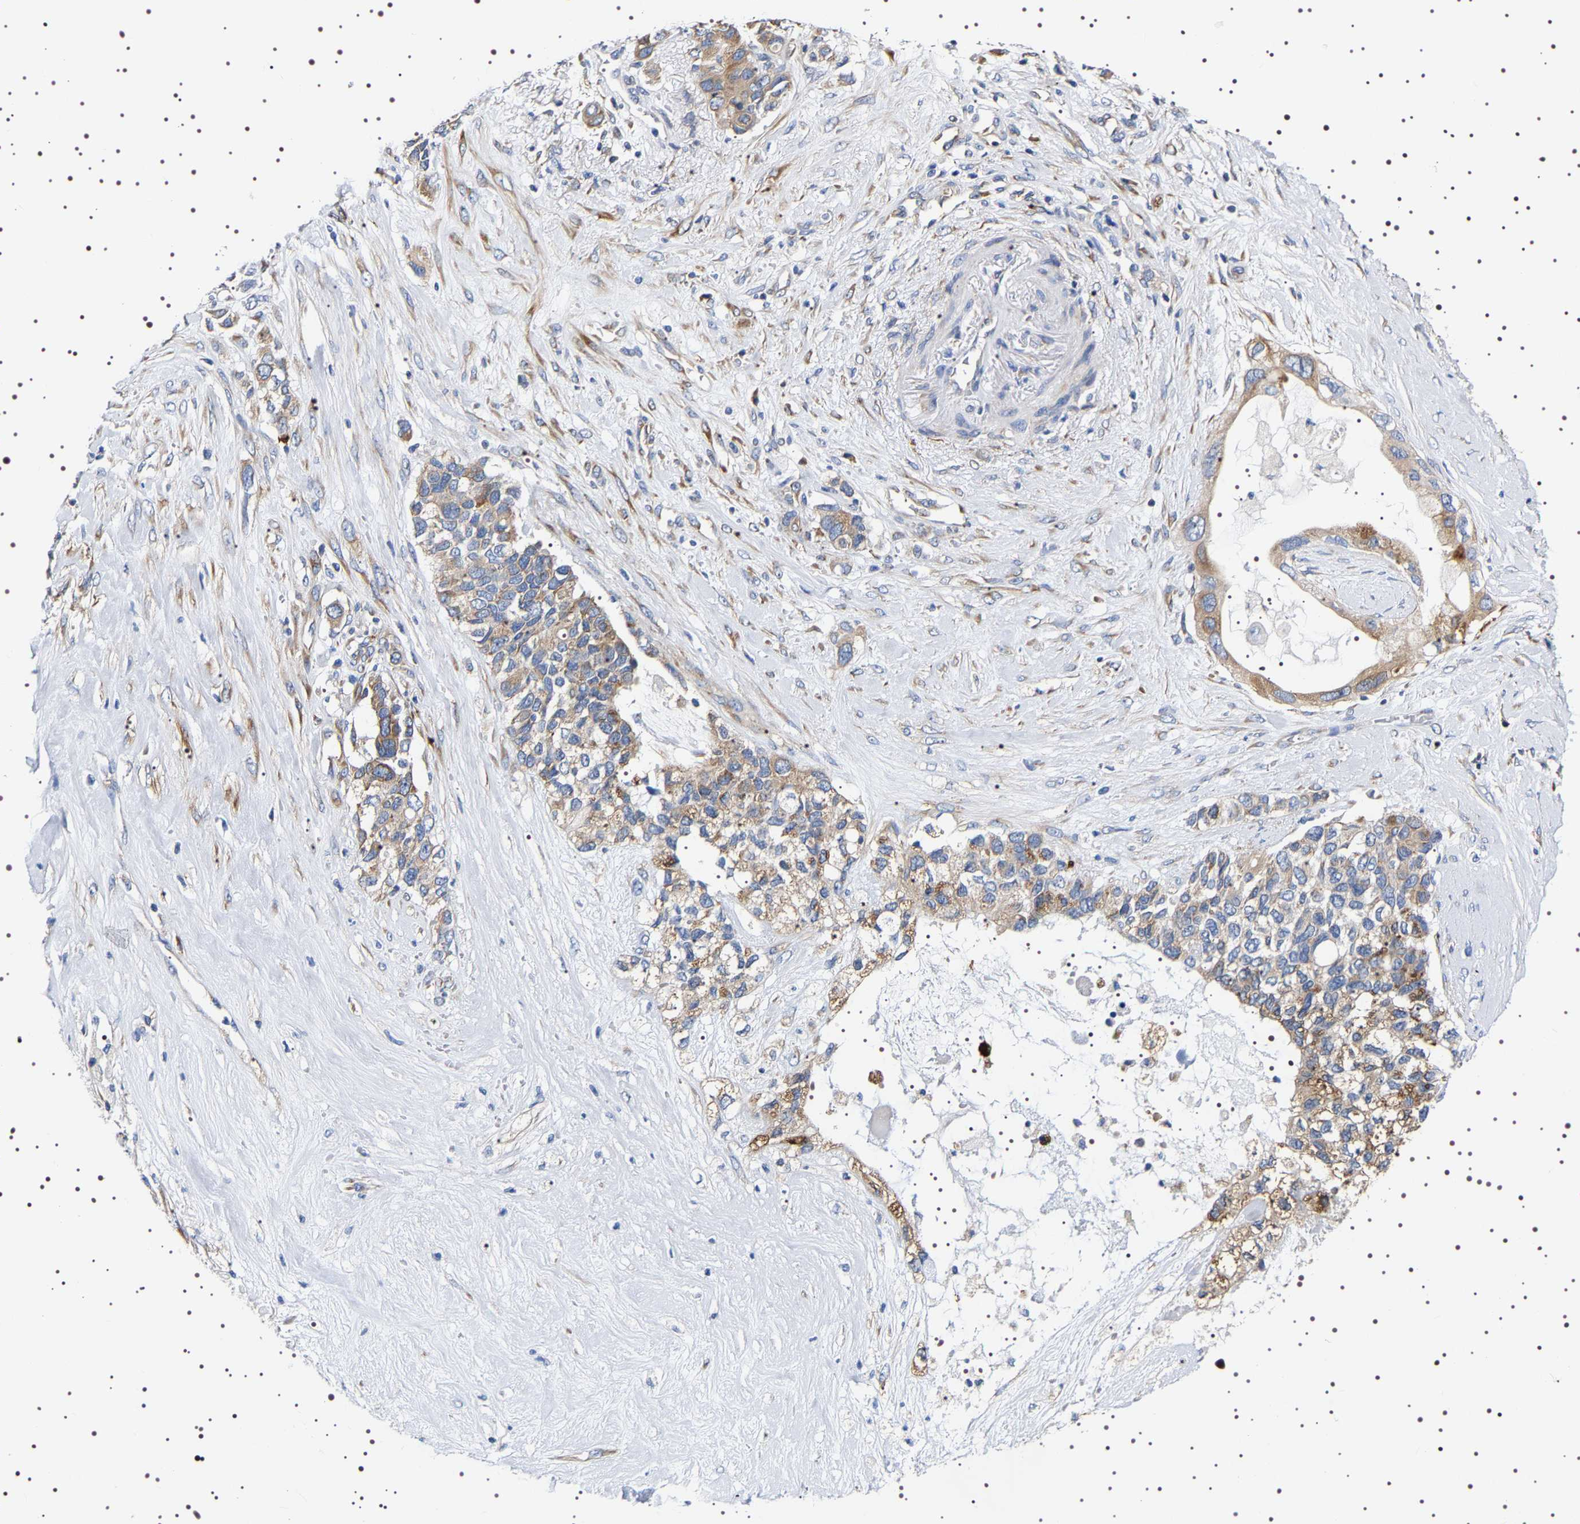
{"staining": {"intensity": "moderate", "quantity": ">75%", "location": "cytoplasmic/membranous"}, "tissue": "pancreatic cancer", "cell_type": "Tumor cells", "image_type": "cancer", "snomed": [{"axis": "morphology", "description": "Adenocarcinoma, NOS"}, {"axis": "topography", "description": "Pancreas"}], "caption": "A brown stain labels moderate cytoplasmic/membranous staining of a protein in human pancreatic cancer (adenocarcinoma) tumor cells.", "gene": "SQLE", "patient": {"sex": "female", "age": 56}}